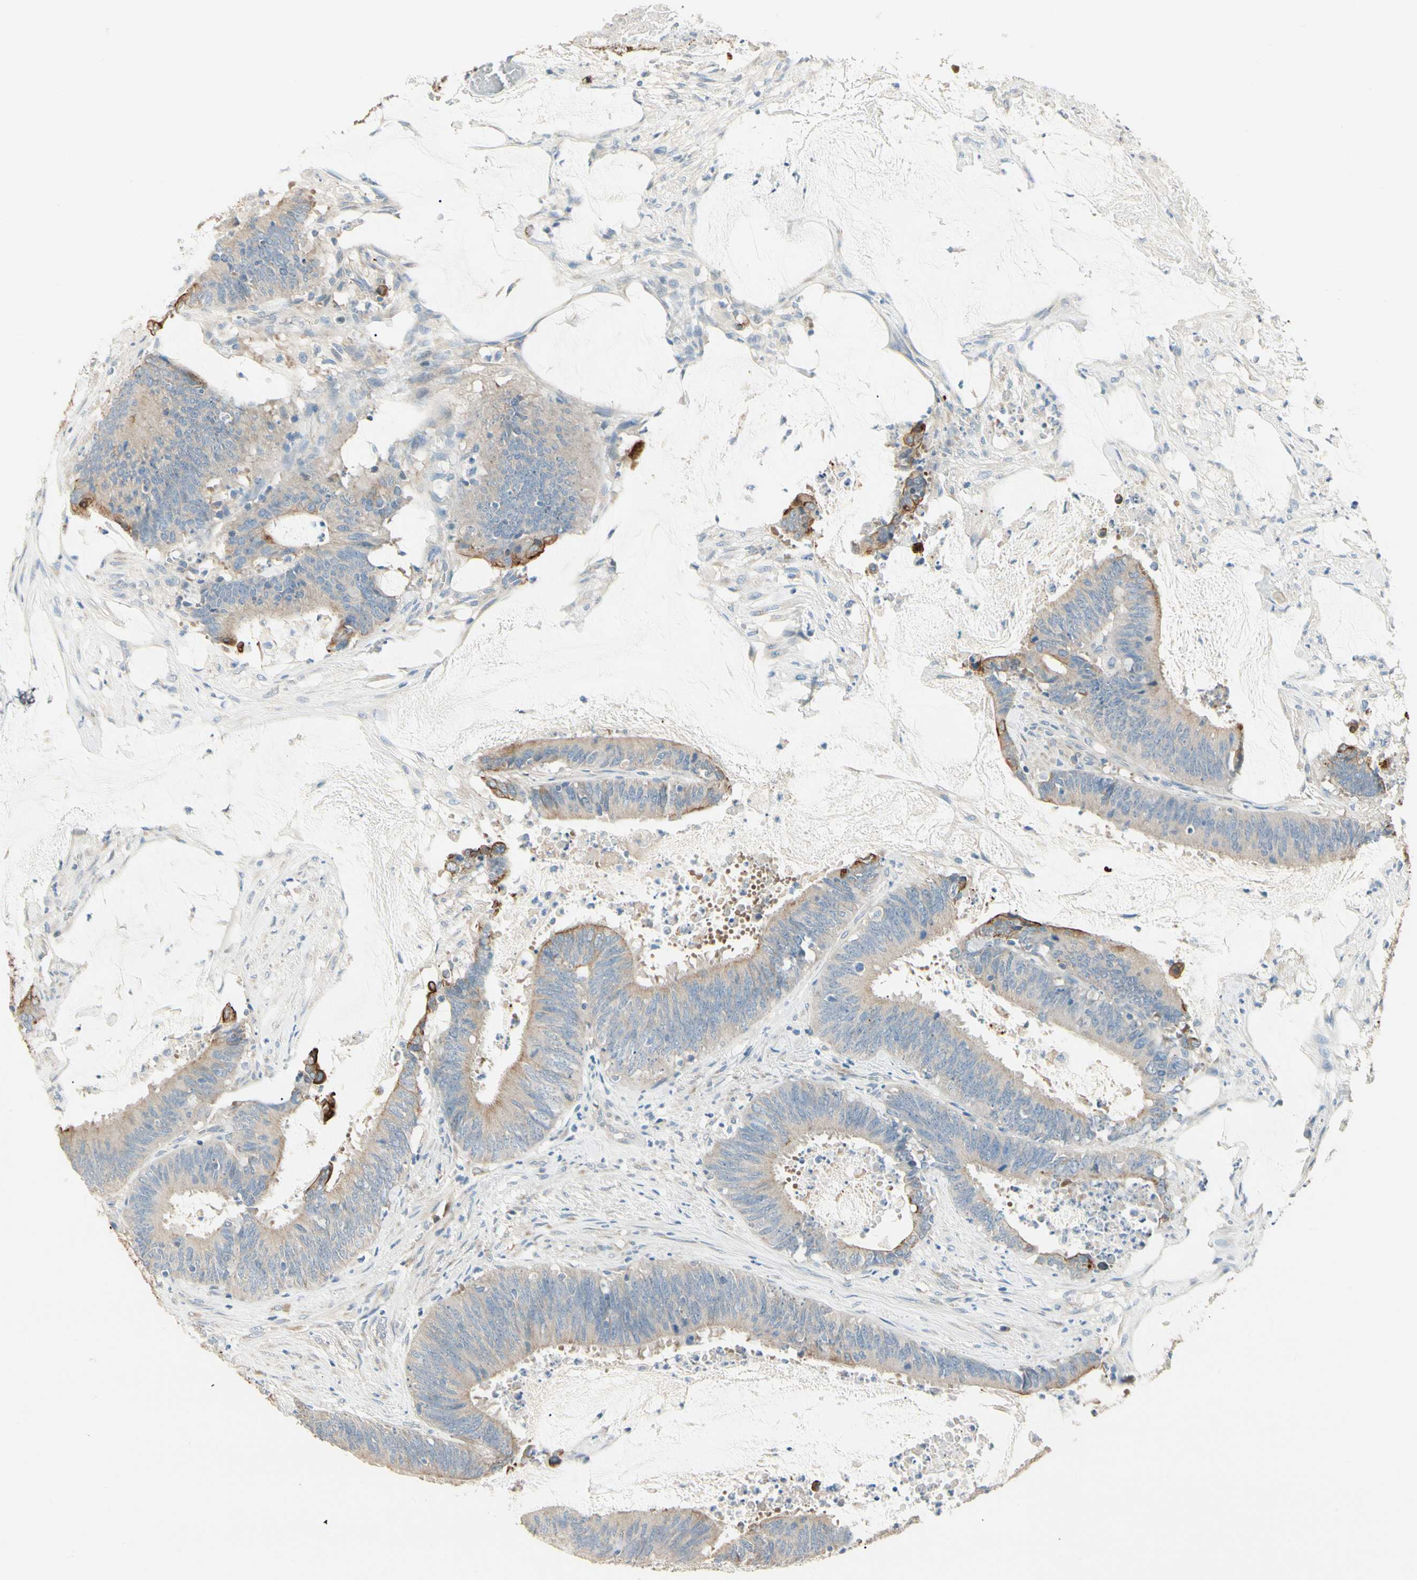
{"staining": {"intensity": "weak", "quantity": ">75%", "location": "cytoplasmic/membranous"}, "tissue": "colorectal cancer", "cell_type": "Tumor cells", "image_type": "cancer", "snomed": [{"axis": "morphology", "description": "Adenocarcinoma, NOS"}, {"axis": "topography", "description": "Rectum"}], "caption": "Protein expression analysis of colorectal adenocarcinoma displays weak cytoplasmic/membranous staining in approximately >75% of tumor cells.", "gene": "DUSP12", "patient": {"sex": "female", "age": 66}}